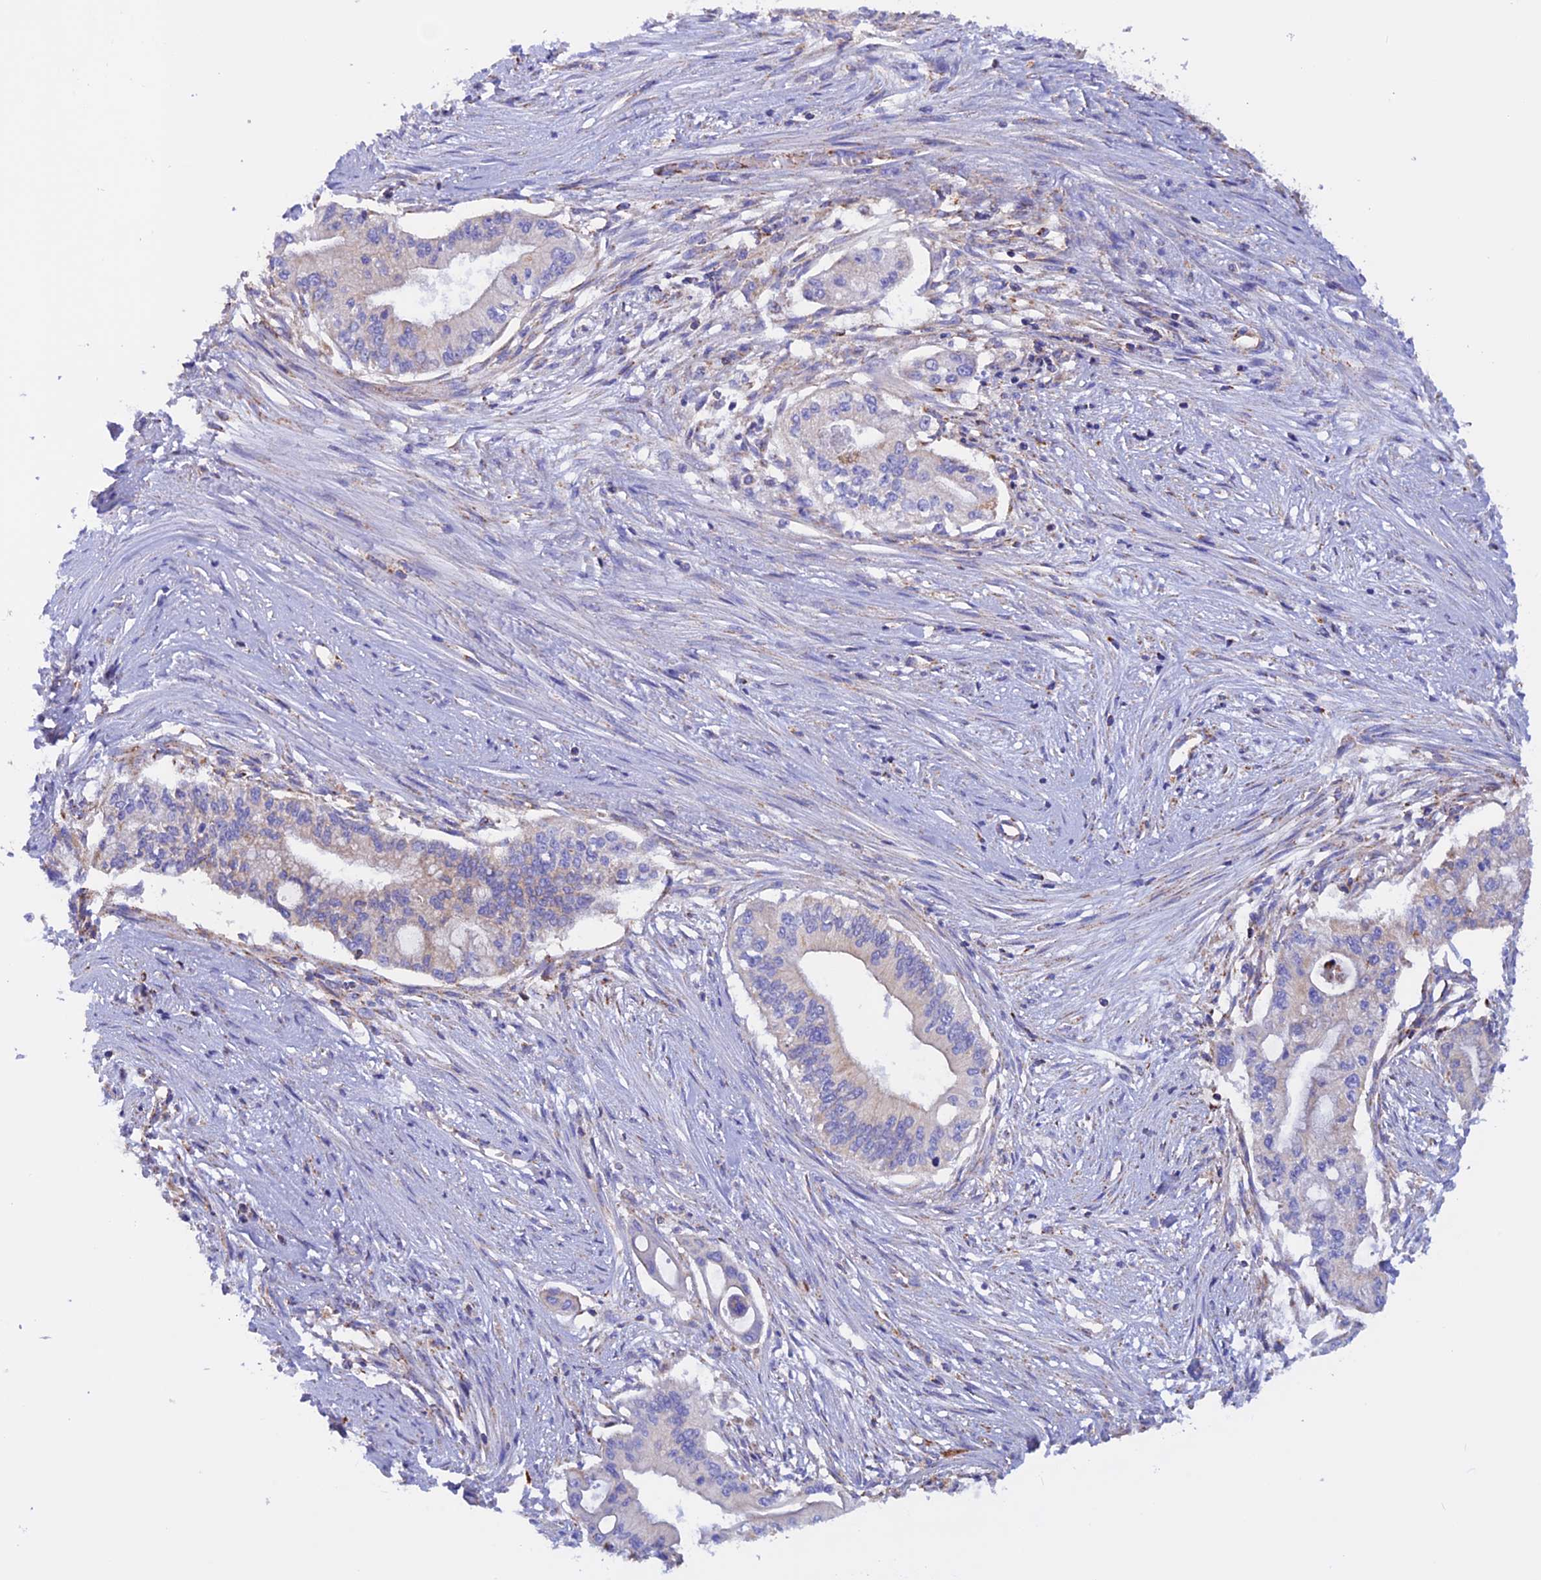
{"staining": {"intensity": "weak", "quantity": "<25%", "location": "cytoplasmic/membranous"}, "tissue": "pancreatic cancer", "cell_type": "Tumor cells", "image_type": "cancer", "snomed": [{"axis": "morphology", "description": "Adenocarcinoma, NOS"}, {"axis": "topography", "description": "Pancreas"}], "caption": "Human pancreatic cancer (adenocarcinoma) stained for a protein using IHC reveals no expression in tumor cells.", "gene": "GCDH", "patient": {"sex": "male", "age": 46}}